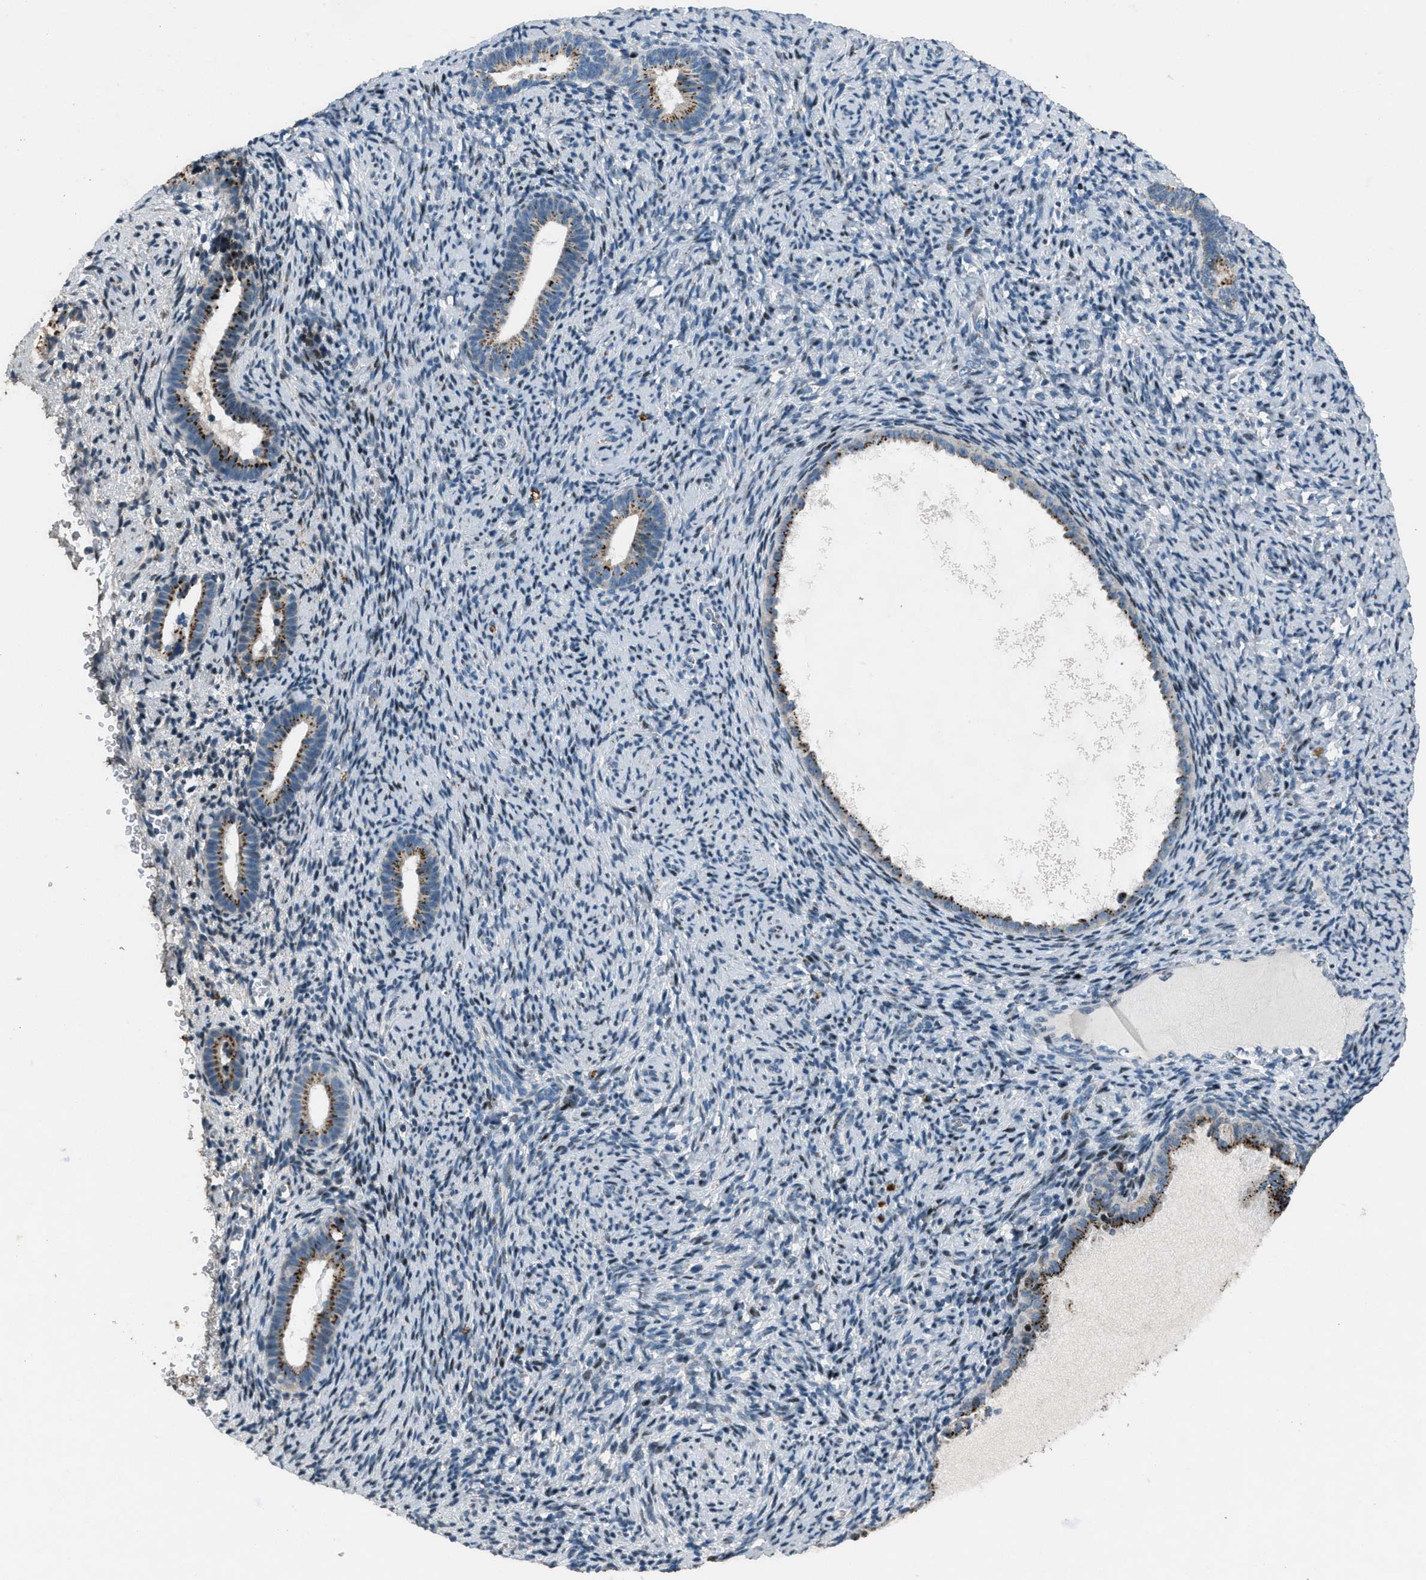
{"staining": {"intensity": "negative", "quantity": "none", "location": "none"}, "tissue": "endometrium", "cell_type": "Cells in endometrial stroma", "image_type": "normal", "snomed": [{"axis": "morphology", "description": "Normal tissue, NOS"}, {"axis": "topography", "description": "Endometrium"}], "caption": "Cells in endometrial stroma are negative for protein expression in benign human endometrium. (Immunohistochemistry, brightfield microscopy, high magnification).", "gene": "GPC6", "patient": {"sex": "female", "age": 51}}